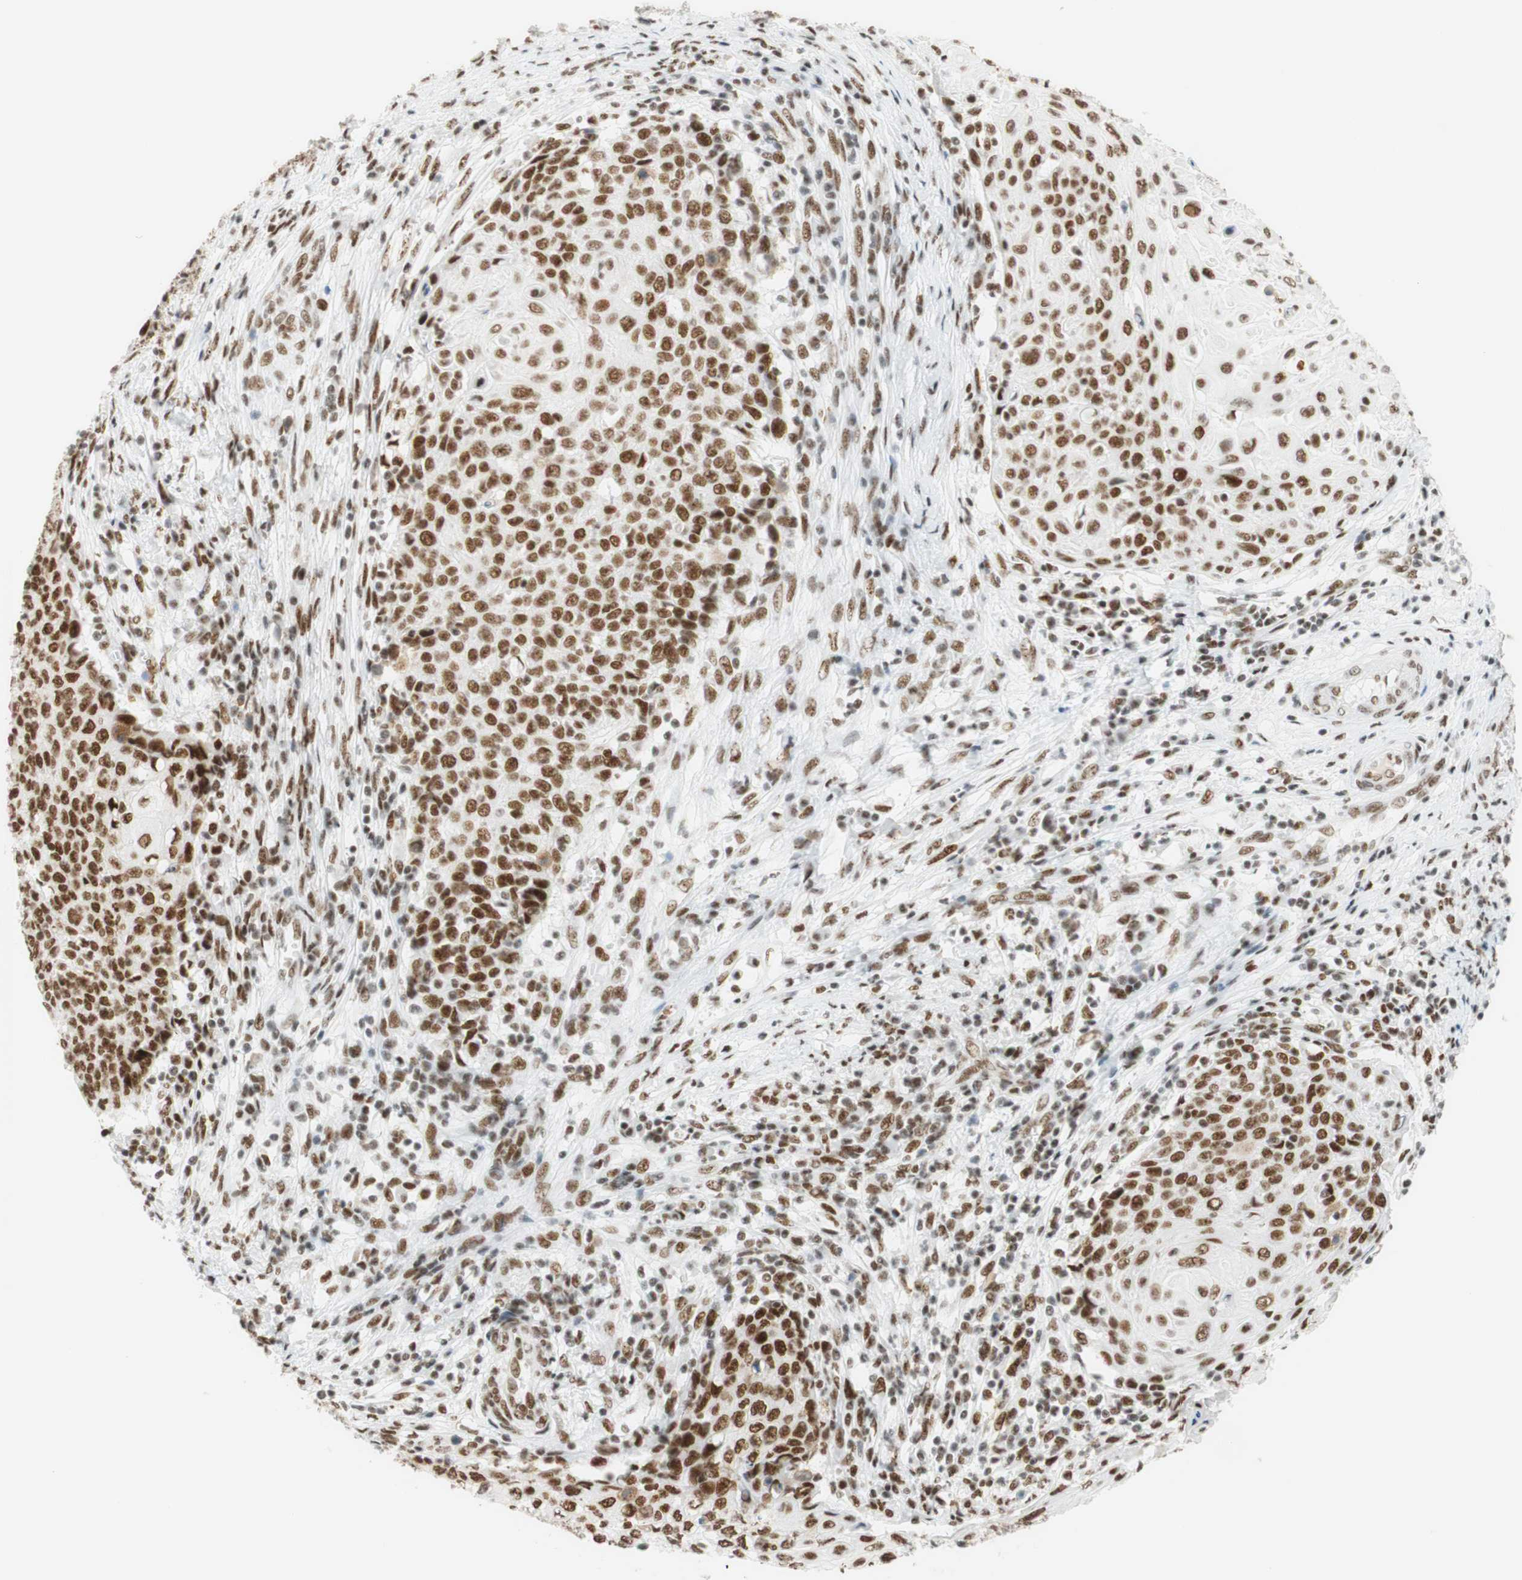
{"staining": {"intensity": "moderate", "quantity": ">75%", "location": "nuclear"}, "tissue": "cervical cancer", "cell_type": "Tumor cells", "image_type": "cancer", "snomed": [{"axis": "morphology", "description": "Squamous cell carcinoma, NOS"}, {"axis": "topography", "description": "Cervix"}], "caption": "A medium amount of moderate nuclear staining is appreciated in approximately >75% of tumor cells in cervical cancer (squamous cell carcinoma) tissue.", "gene": "RNF20", "patient": {"sex": "female", "age": 39}}